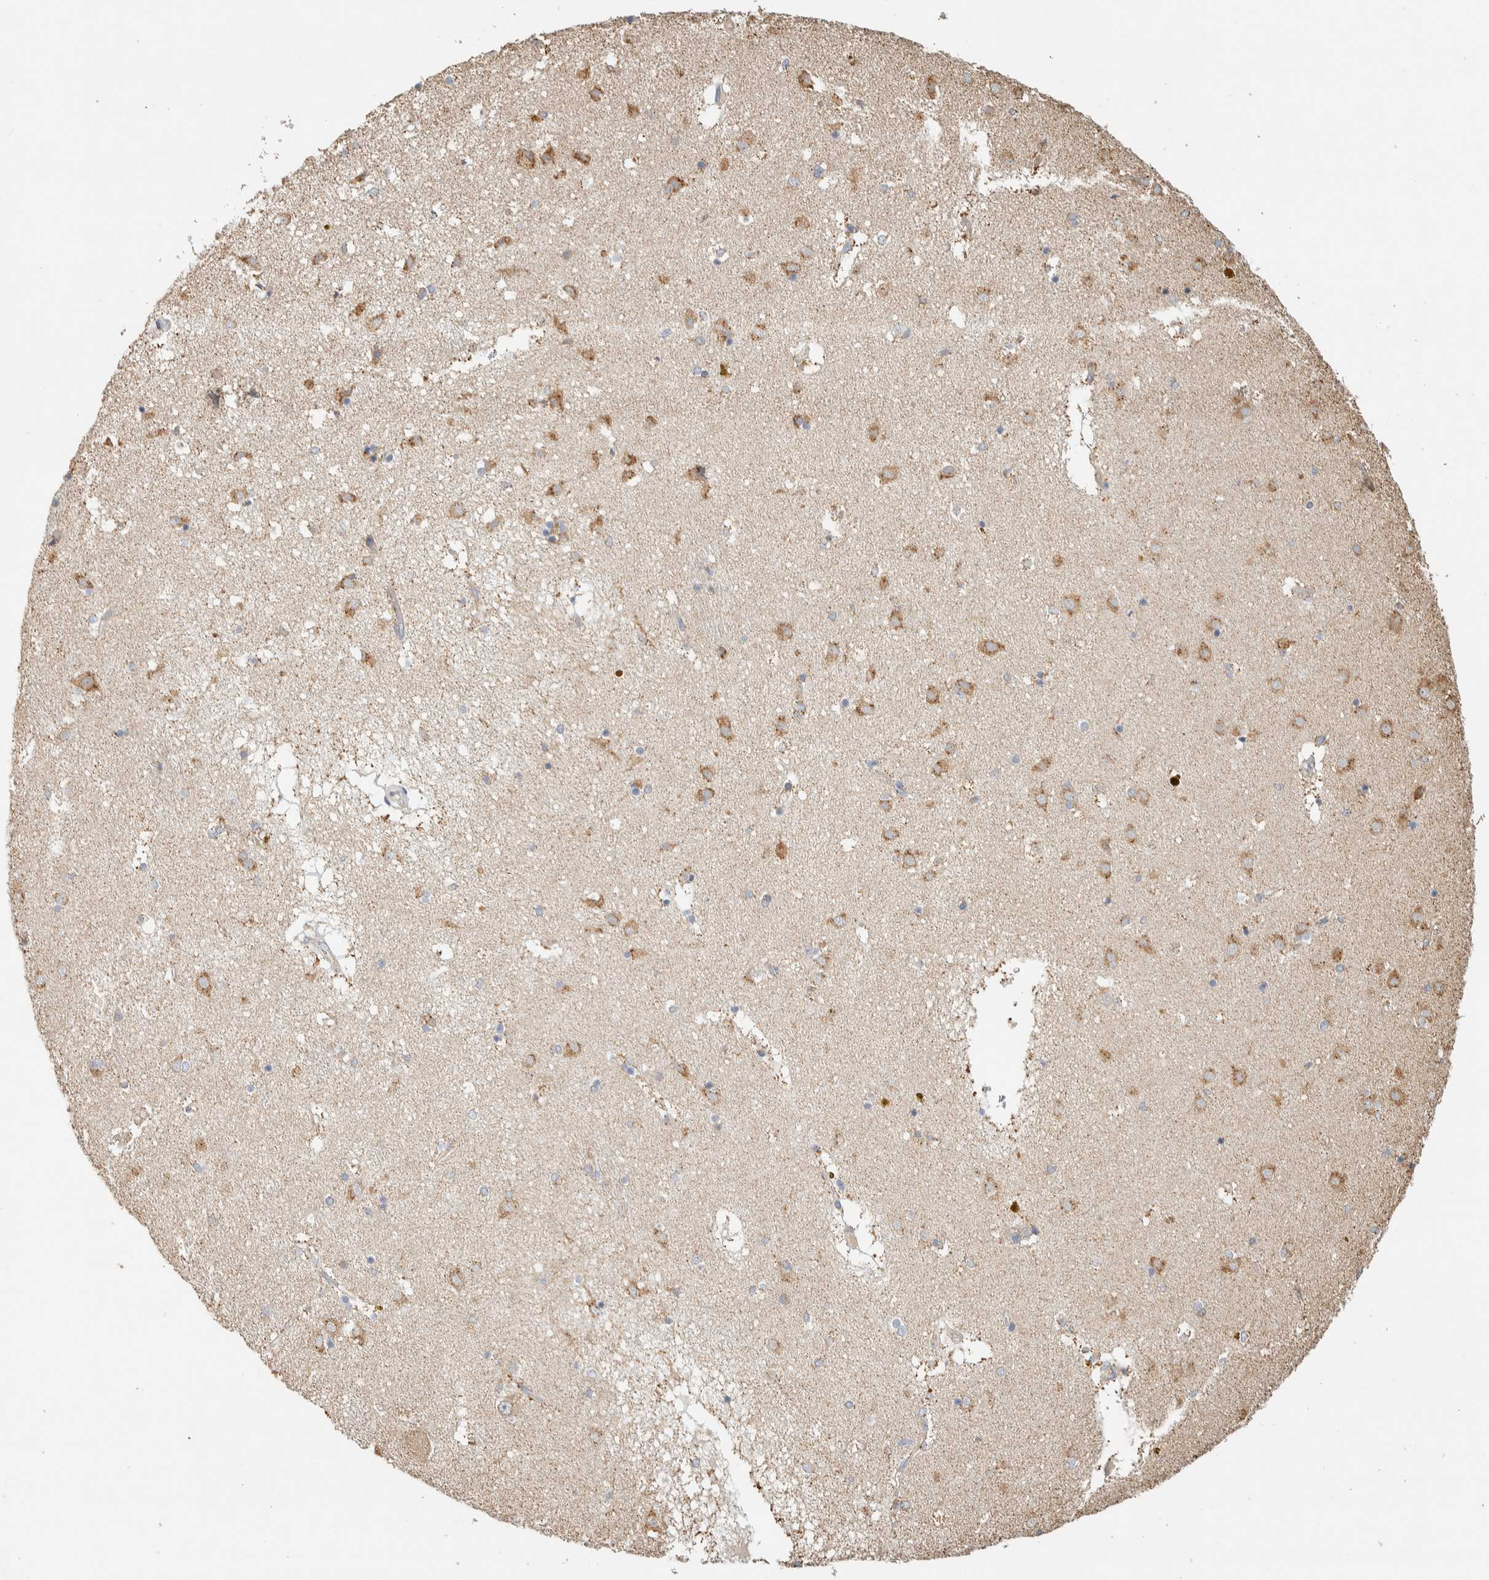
{"staining": {"intensity": "moderate", "quantity": "<25%", "location": "cytoplasmic/membranous"}, "tissue": "caudate", "cell_type": "Glial cells", "image_type": "normal", "snomed": [{"axis": "morphology", "description": "Normal tissue, NOS"}, {"axis": "topography", "description": "Lateral ventricle wall"}], "caption": "Moderate cytoplasmic/membranous expression is identified in about <25% of glial cells in benign caudate.", "gene": "RAB11FIP1", "patient": {"sex": "male", "age": 70}}